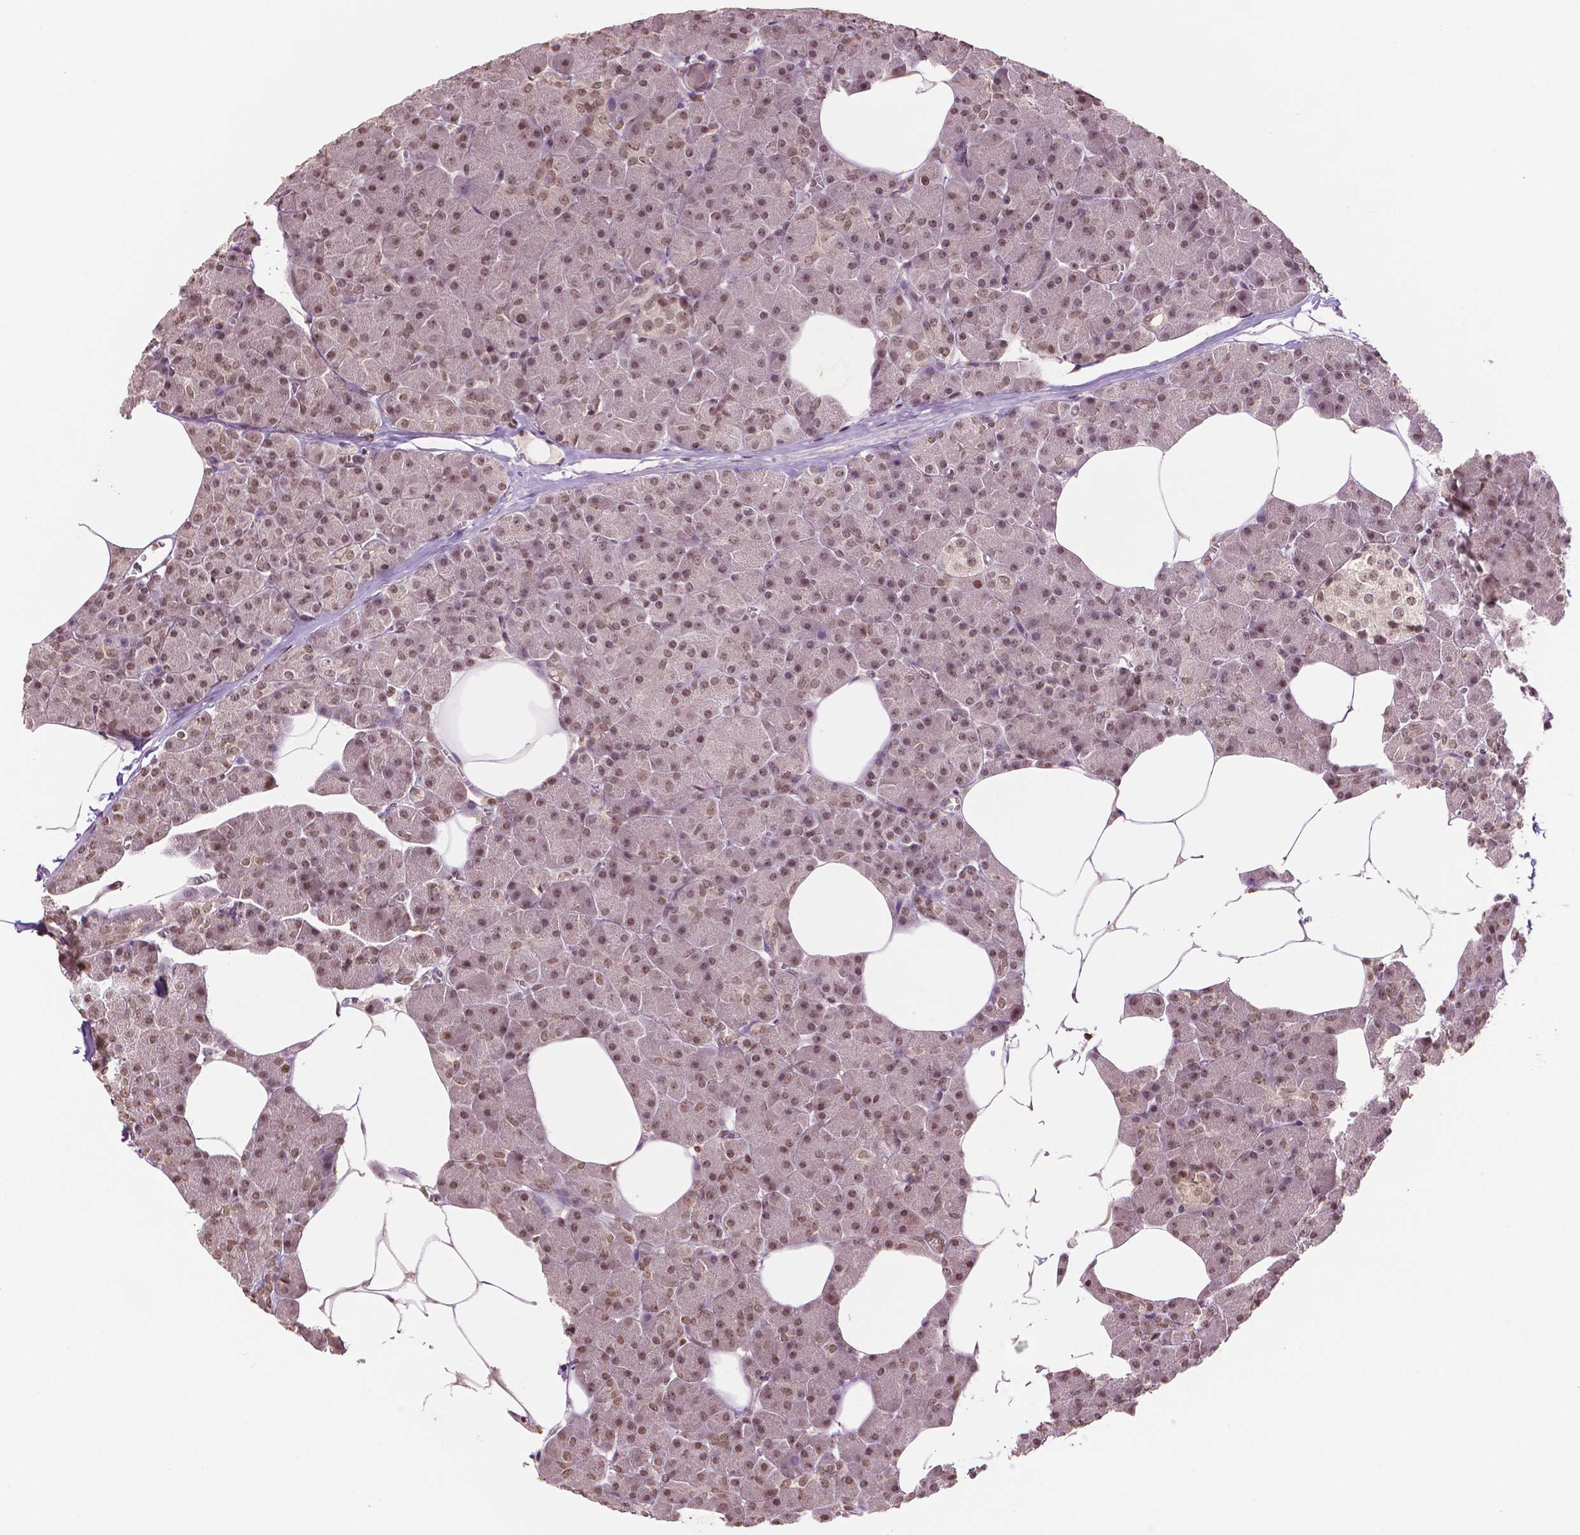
{"staining": {"intensity": "moderate", "quantity": ">75%", "location": "nuclear"}, "tissue": "pancreas", "cell_type": "Exocrine glandular cells", "image_type": "normal", "snomed": [{"axis": "morphology", "description": "Normal tissue, NOS"}, {"axis": "topography", "description": "Pancreas"}], "caption": "The image shows staining of unremarkable pancreas, revealing moderate nuclear protein staining (brown color) within exocrine glandular cells. The staining was performed using DAB (3,3'-diaminobenzidine), with brown indicating positive protein expression. Nuclei are stained blue with hematoxylin.", "gene": "DEK", "patient": {"sex": "female", "age": 45}}